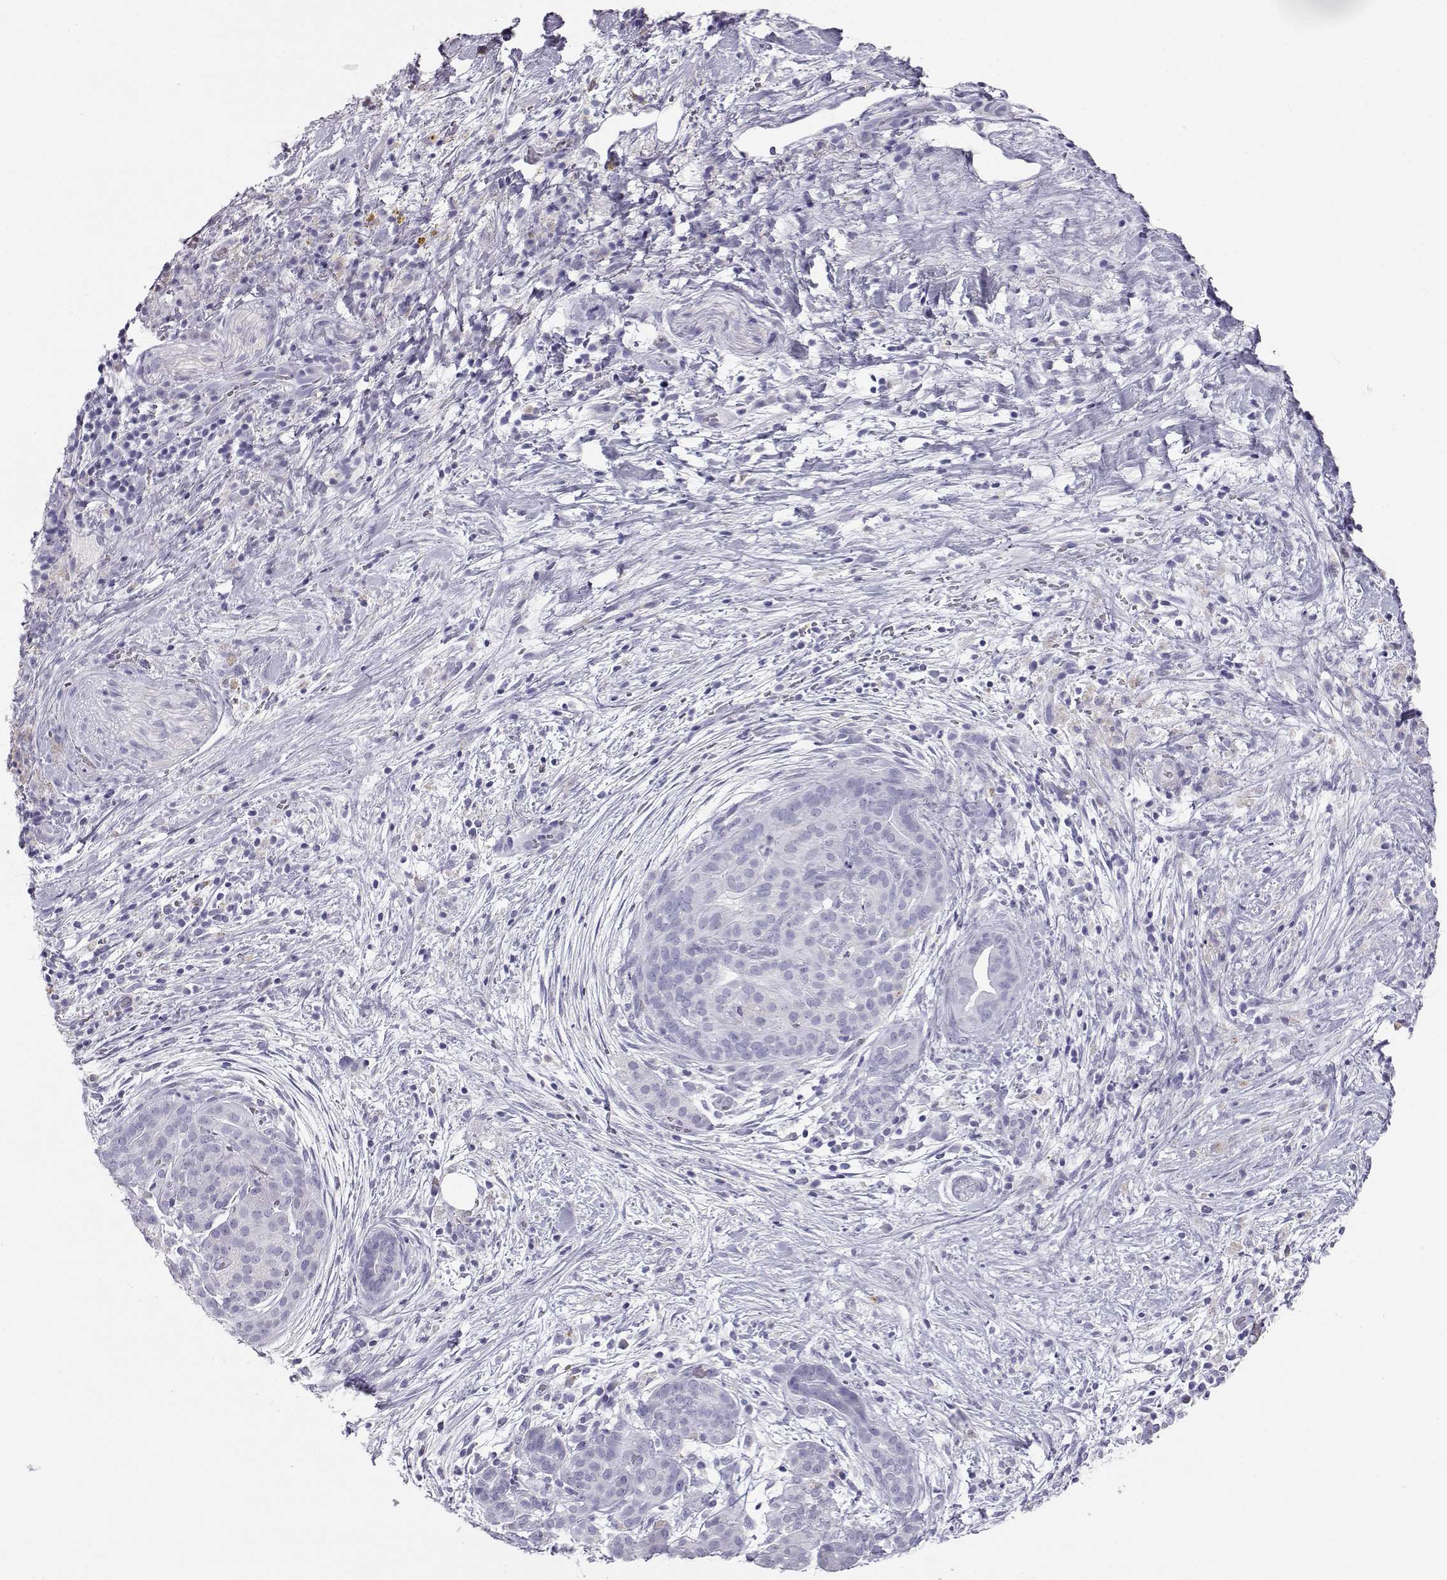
{"staining": {"intensity": "negative", "quantity": "none", "location": "none"}, "tissue": "pancreatic cancer", "cell_type": "Tumor cells", "image_type": "cancer", "snomed": [{"axis": "morphology", "description": "Adenocarcinoma, NOS"}, {"axis": "topography", "description": "Pancreas"}], "caption": "Immunohistochemistry (IHC) photomicrograph of pancreatic cancer (adenocarcinoma) stained for a protein (brown), which reveals no staining in tumor cells.", "gene": "ITLN2", "patient": {"sex": "male", "age": 44}}